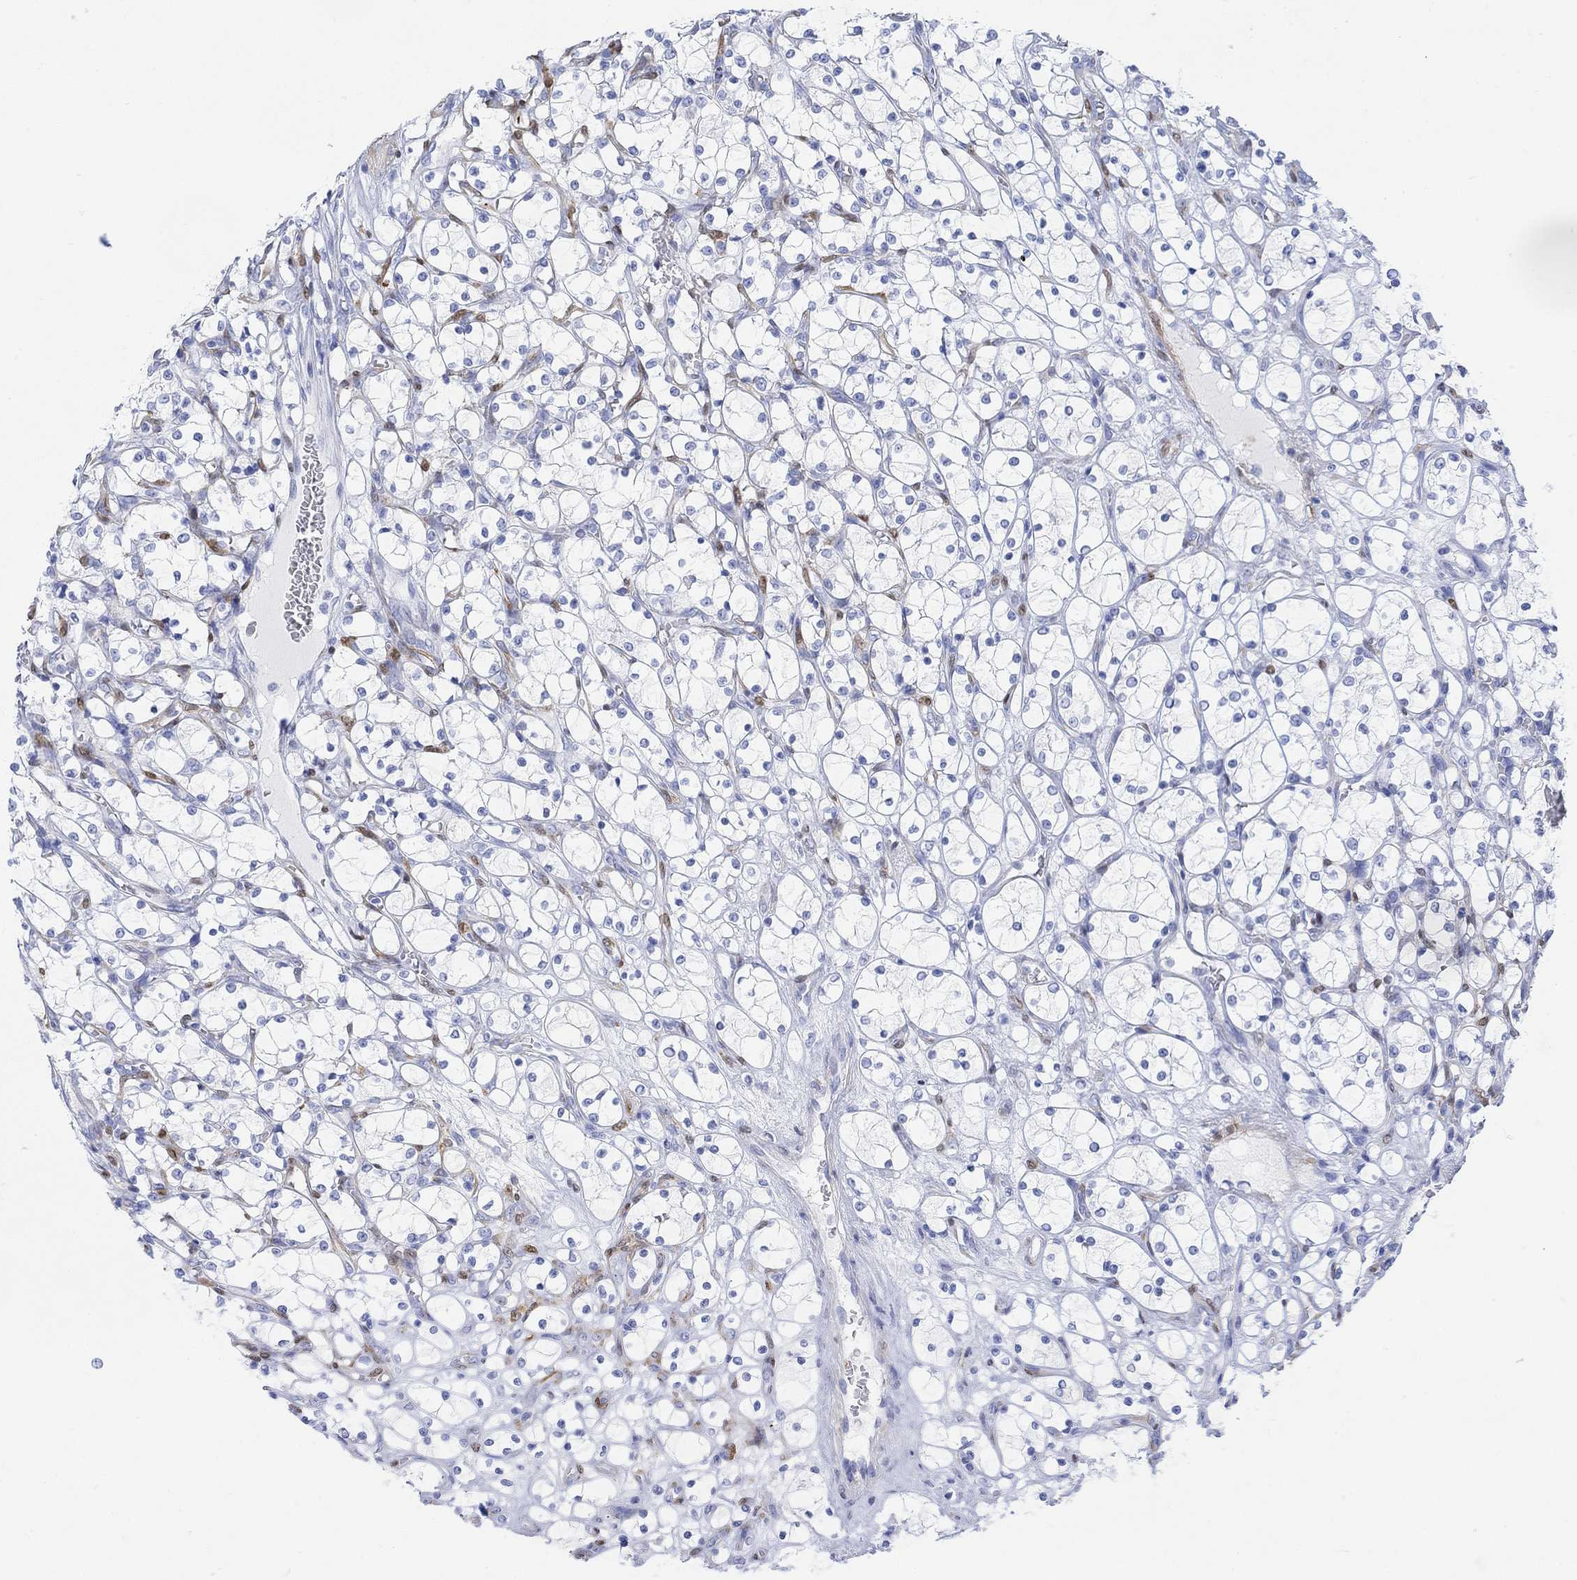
{"staining": {"intensity": "negative", "quantity": "none", "location": "none"}, "tissue": "renal cancer", "cell_type": "Tumor cells", "image_type": "cancer", "snomed": [{"axis": "morphology", "description": "Adenocarcinoma, NOS"}, {"axis": "topography", "description": "Kidney"}], "caption": "DAB (3,3'-diaminobenzidine) immunohistochemical staining of human renal adenocarcinoma reveals no significant positivity in tumor cells.", "gene": "TPPP3", "patient": {"sex": "female", "age": 69}}